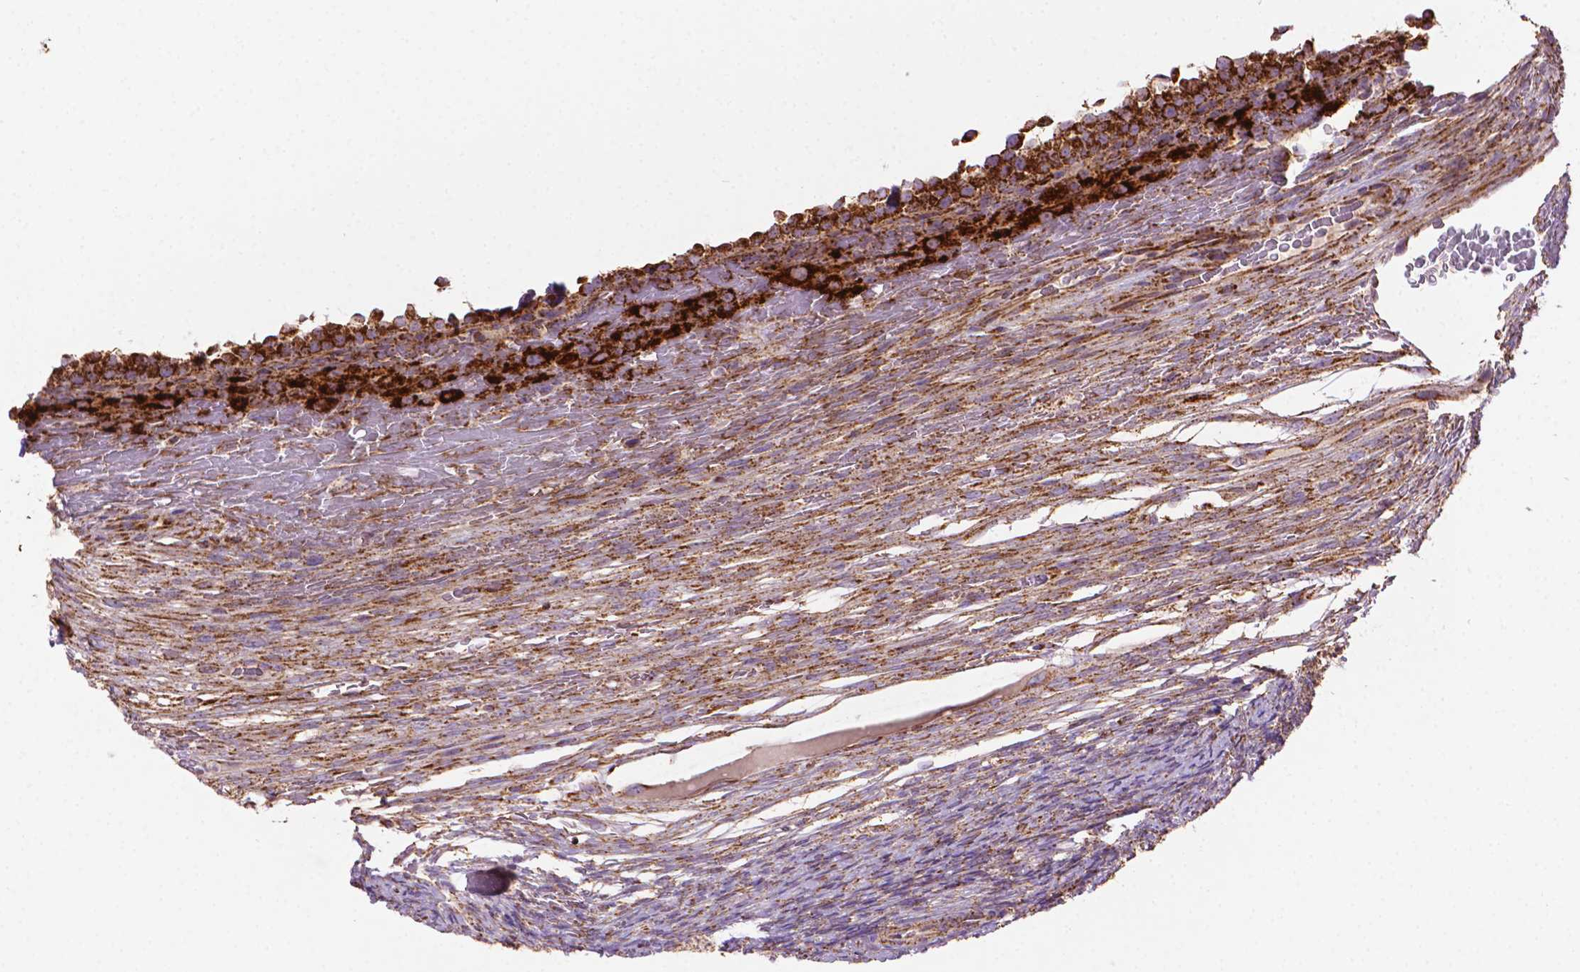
{"staining": {"intensity": "moderate", "quantity": ">75%", "location": "cytoplasmic/membranous"}, "tissue": "ovary", "cell_type": "Ovarian stroma cells", "image_type": "normal", "snomed": [{"axis": "morphology", "description": "Normal tissue, NOS"}, {"axis": "topography", "description": "Ovary"}], "caption": "An immunohistochemistry (IHC) photomicrograph of unremarkable tissue is shown. Protein staining in brown shows moderate cytoplasmic/membranous positivity in ovary within ovarian stroma cells.", "gene": "ILVBL", "patient": {"sex": "female", "age": 34}}